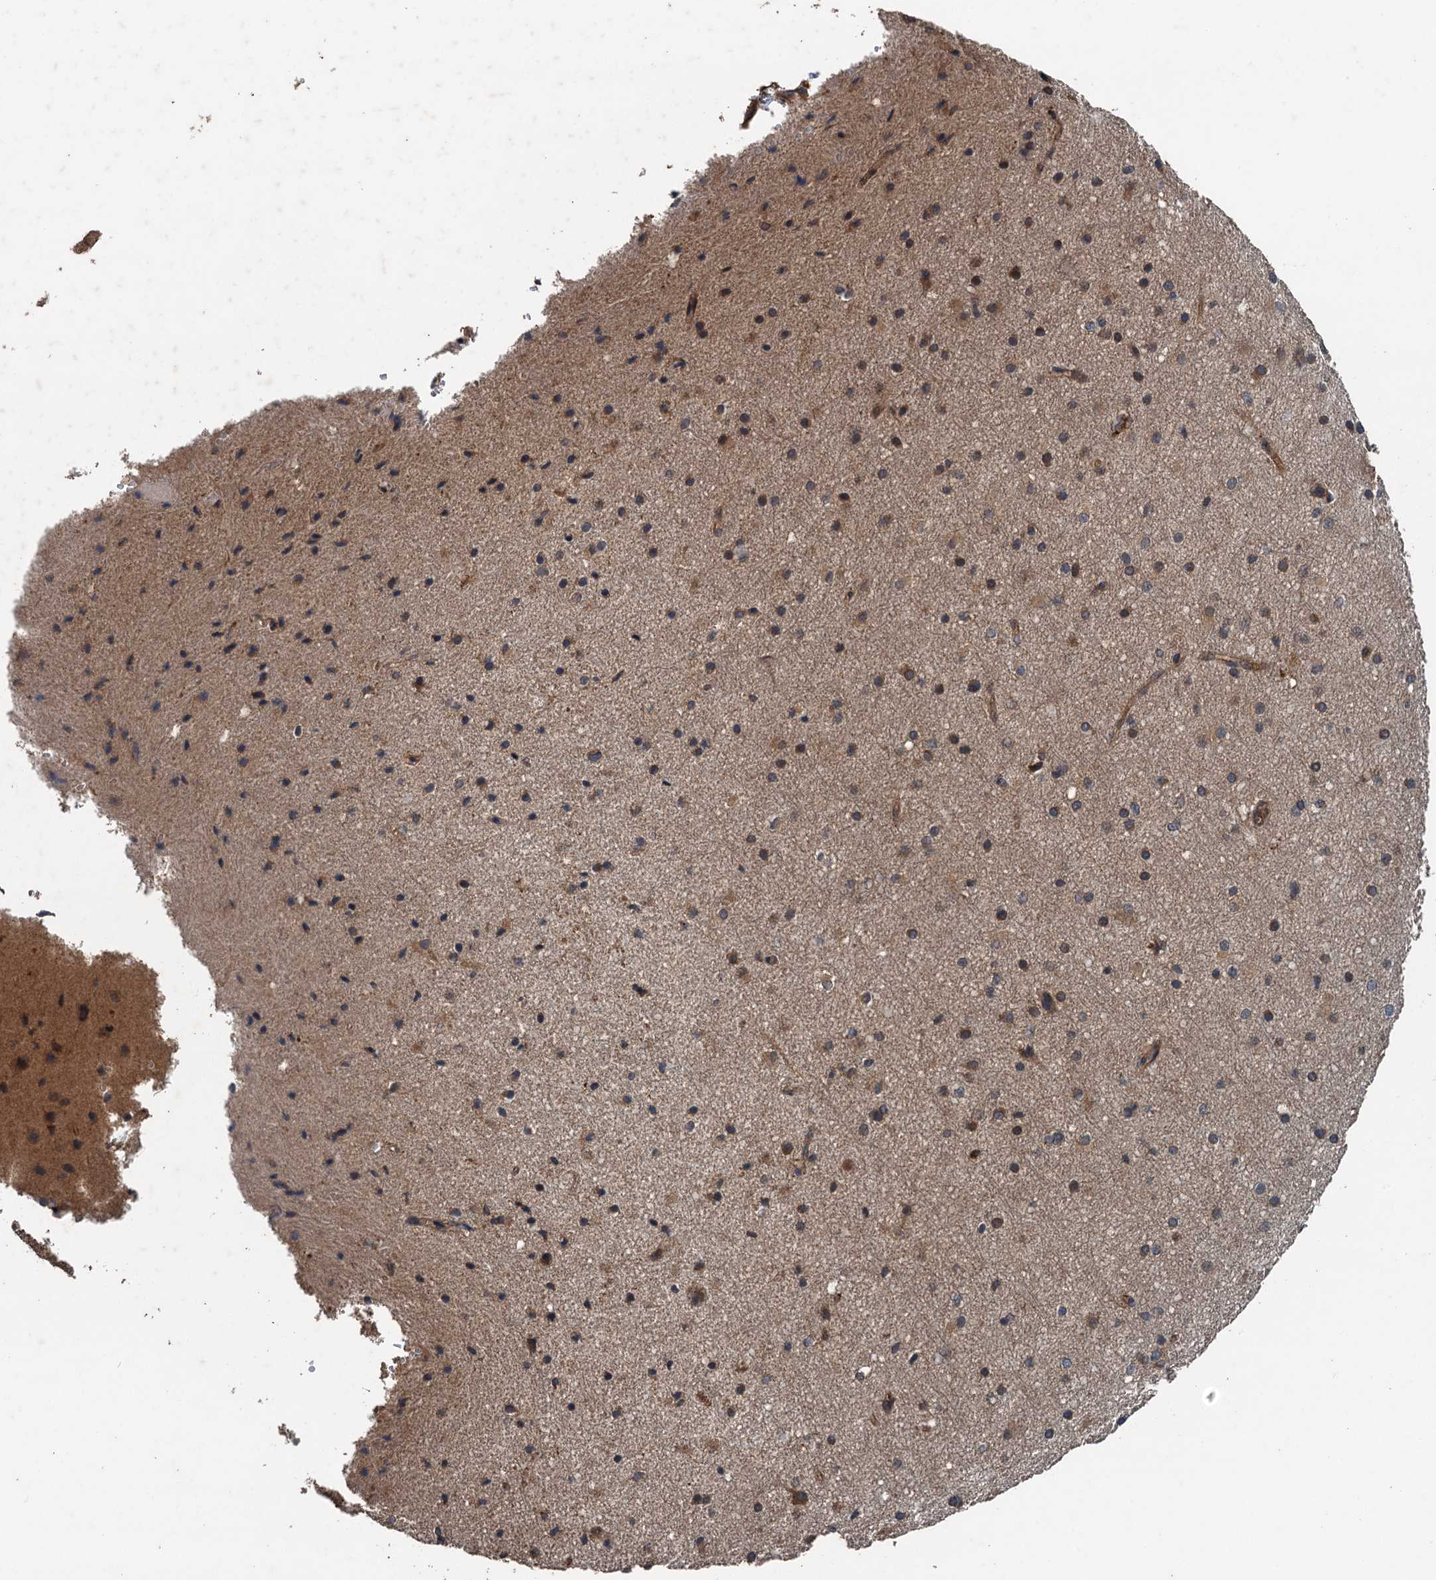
{"staining": {"intensity": "moderate", "quantity": ">75%", "location": "cytoplasmic/membranous"}, "tissue": "cerebral cortex", "cell_type": "Endothelial cells", "image_type": "normal", "snomed": [{"axis": "morphology", "description": "Normal tissue, NOS"}, {"axis": "morphology", "description": "Developmental malformation"}, {"axis": "topography", "description": "Cerebral cortex"}], "caption": "Protein staining exhibits moderate cytoplasmic/membranous expression in approximately >75% of endothelial cells in benign cerebral cortex. Immunohistochemistry (ihc) stains the protein in brown and the nuclei are stained blue.", "gene": "BORCS5", "patient": {"sex": "female", "age": 30}}